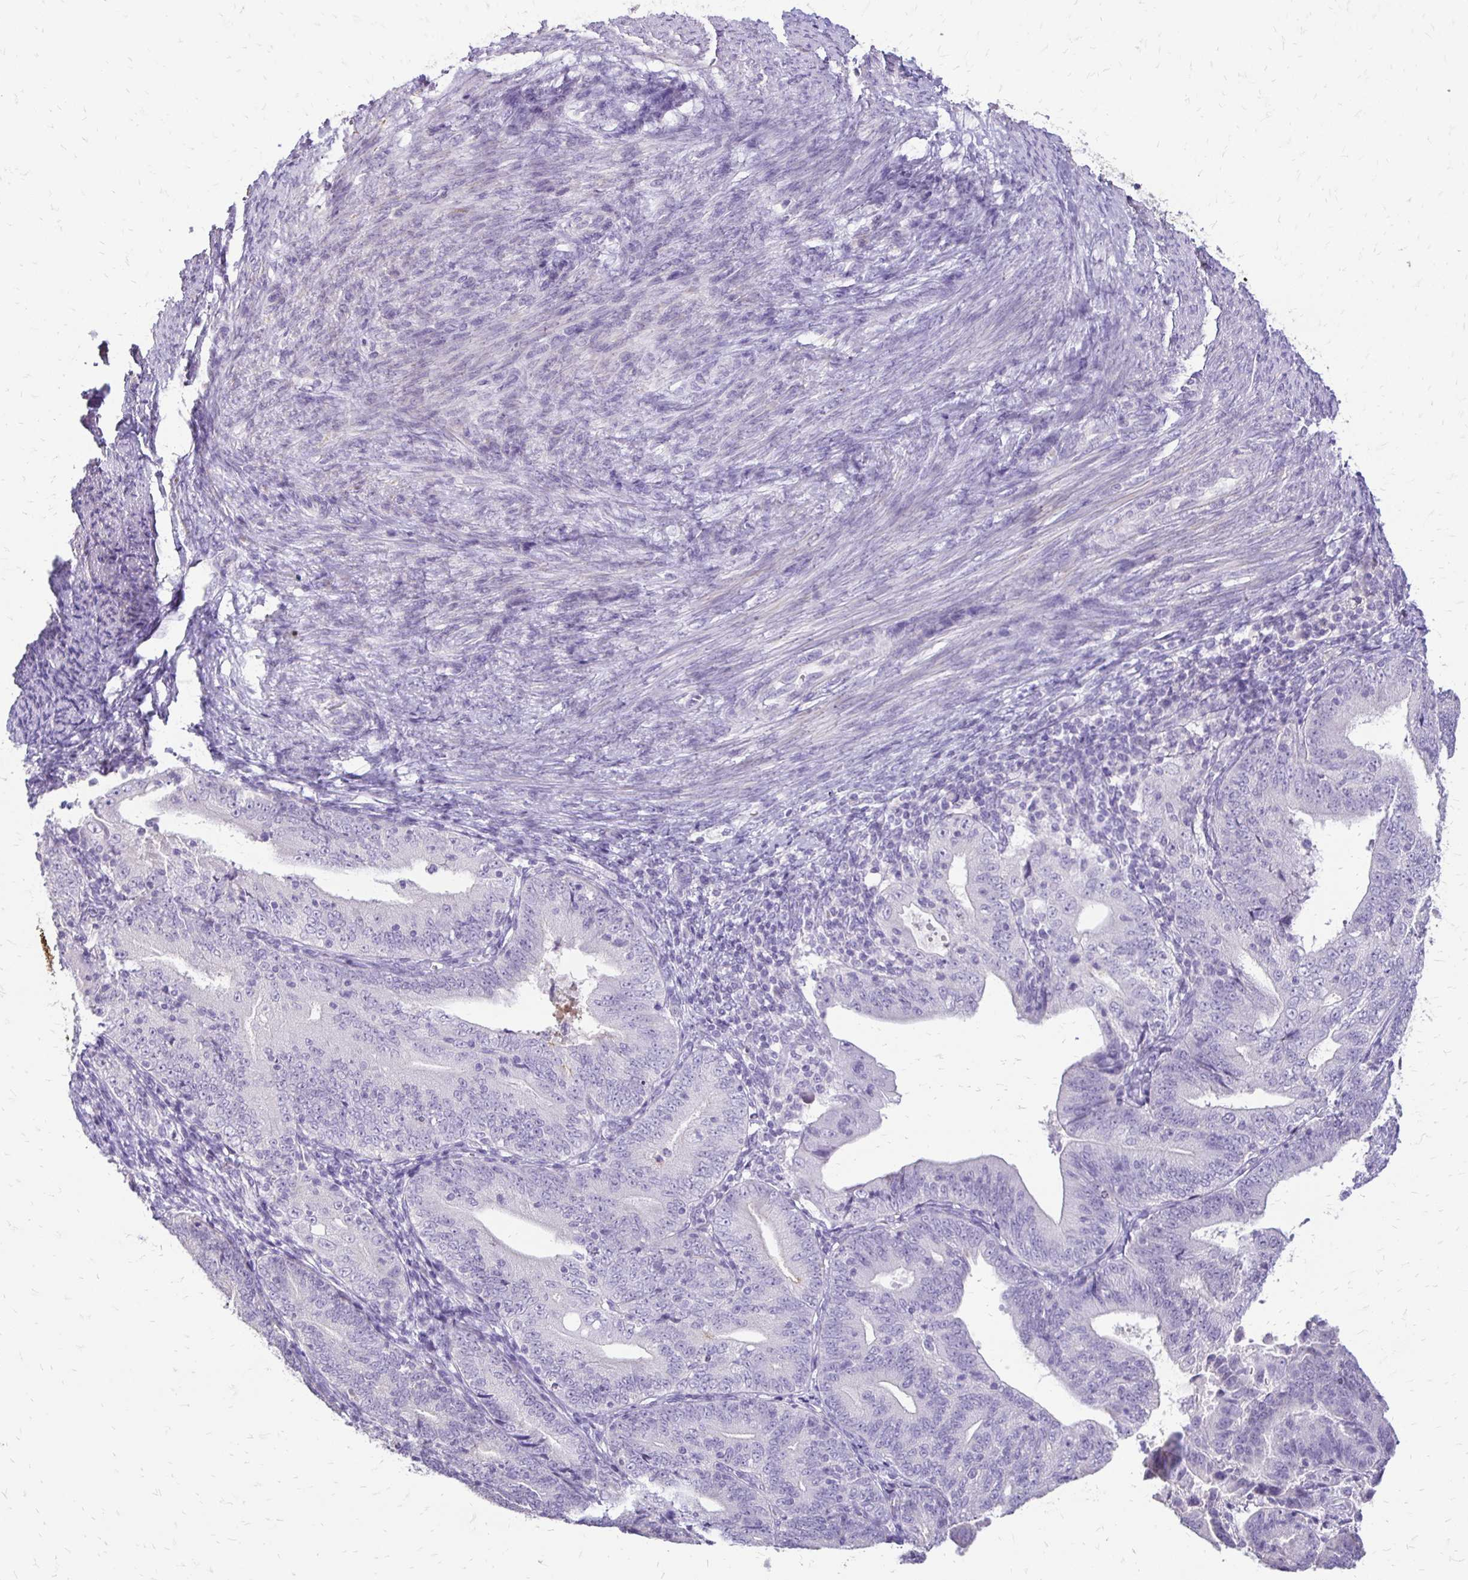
{"staining": {"intensity": "negative", "quantity": "none", "location": "none"}, "tissue": "endometrial cancer", "cell_type": "Tumor cells", "image_type": "cancer", "snomed": [{"axis": "morphology", "description": "Adenocarcinoma, NOS"}, {"axis": "topography", "description": "Endometrium"}], "caption": "A histopathology image of human adenocarcinoma (endometrial) is negative for staining in tumor cells.", "gene": "ALPG", "patient": {"sex": "female", "age": 70}}